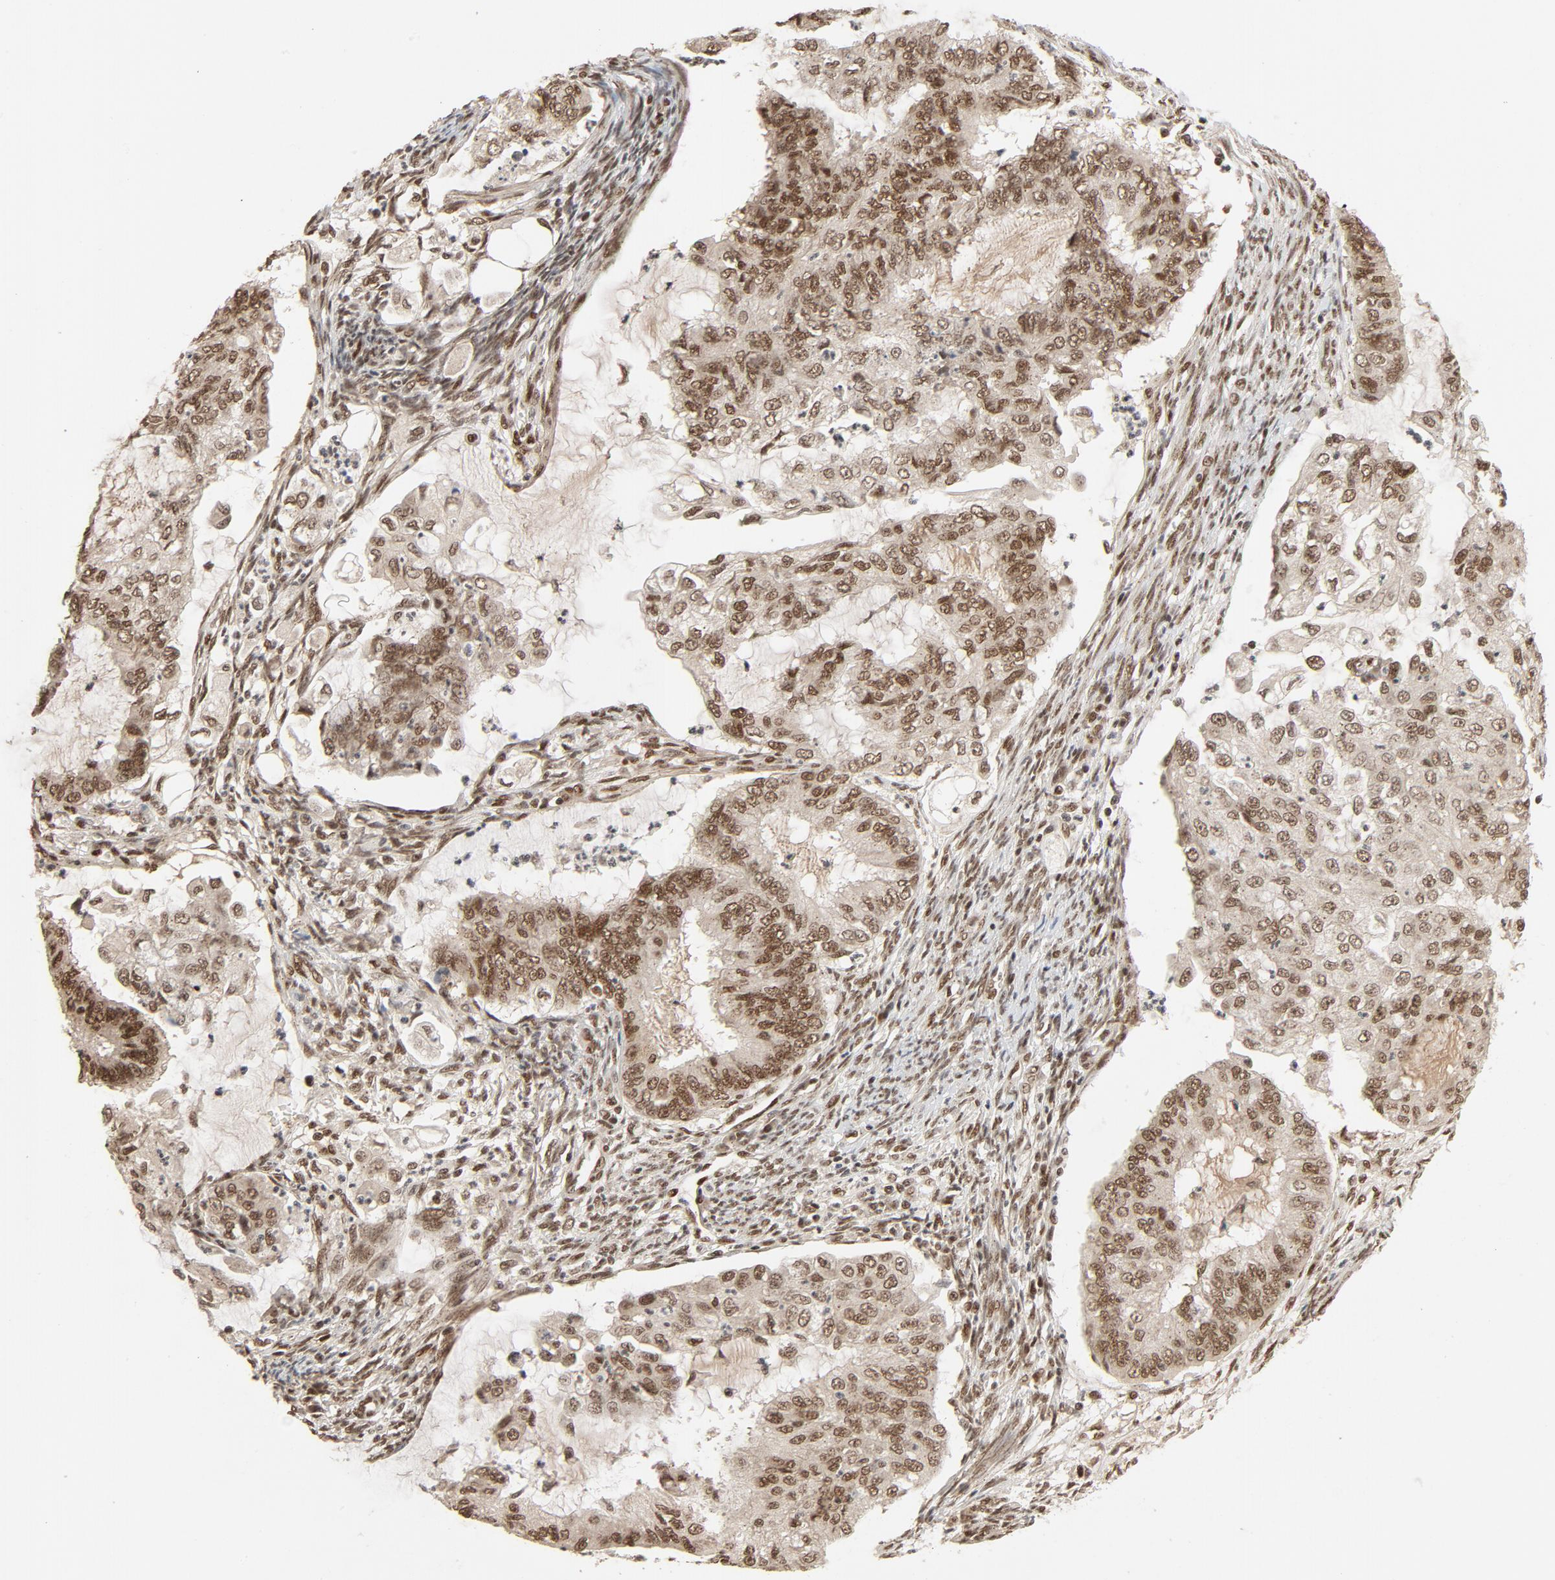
{"staining": {"intensity": "strong", "quantity": ">75%", "location": "nuclear"}, "tissue": "endometrial cancer", "cell_type": "Tumor cells", "image_type": "cancer", "snomed": [{"axis": "morphology", "description": "Adenocarcinoma, NOS"}, {"axis": "topography", "description": "Endometrium"}], "caption": "Immunohistochemistry micrograph of human adenocarcinoma (endometrial) stained for a protein (brown), which displays high levels of strong nuclear expression in approximately >75% of tumor cells.", "gene": "SMARCD1", "patient": {"sex": "female", "age": 75}}